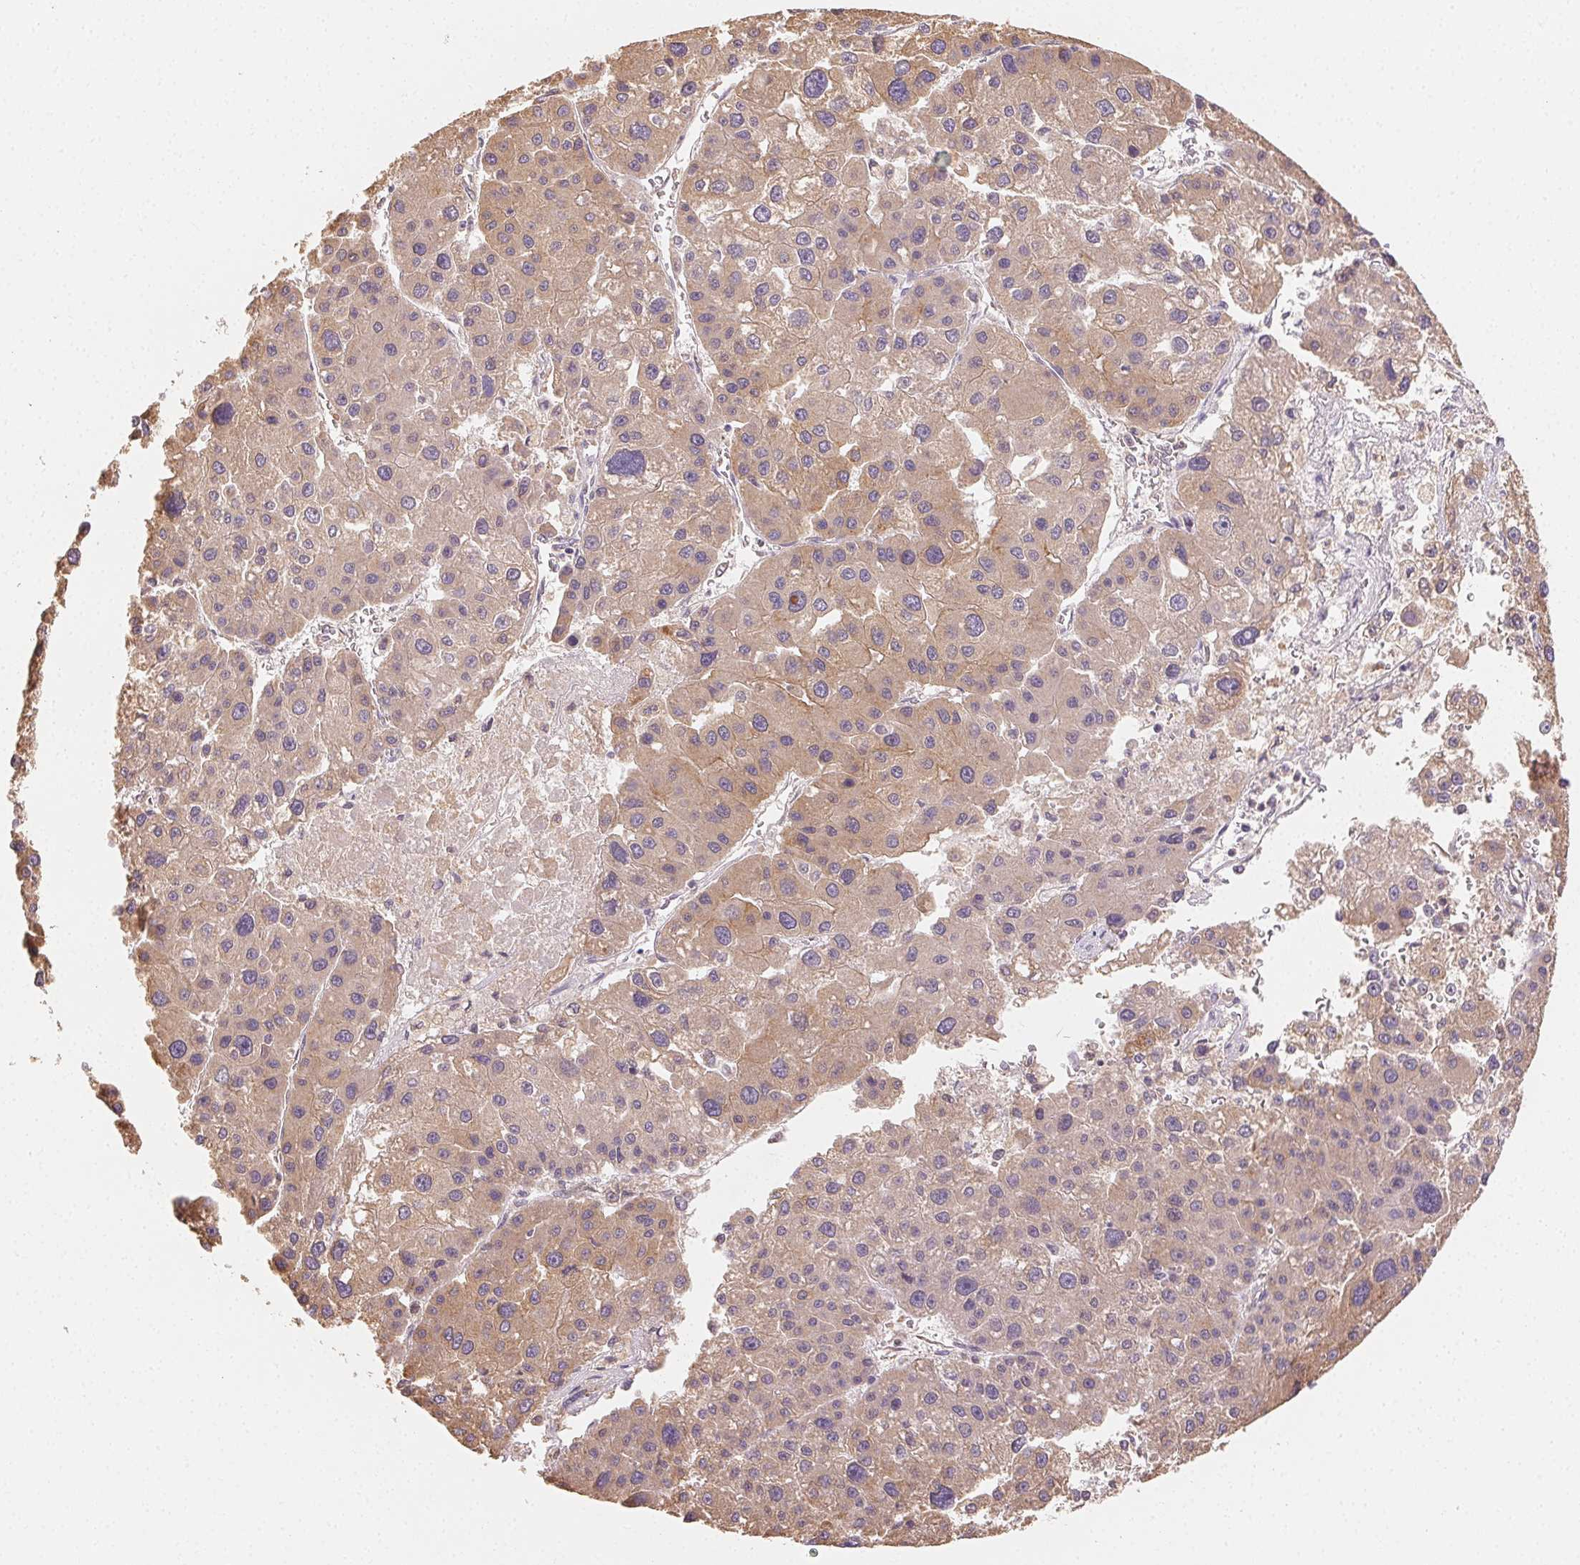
{"staining": {"intensity": "weak", "quantity": ">75%", "location": "cytoplasmic/membranous"}, "tissue": "liver cancer", "cell_type": "Tumor cells", "image_type": "cancer", "snomed": [{"axis": "morphology", "description": "Carcinoma, Hepatocellular, NOS"}, {"axis": "topography", "description": "Liver"}], "caption": "A micrograph showing weak cytoplasmic/membranous expression in approximately >75% of tumor cells in liver cancer, as visualized by brown immunohistochemical staining.", "gene": "SEZ6L2", "patient": {"sex": "male", "age": 73}}